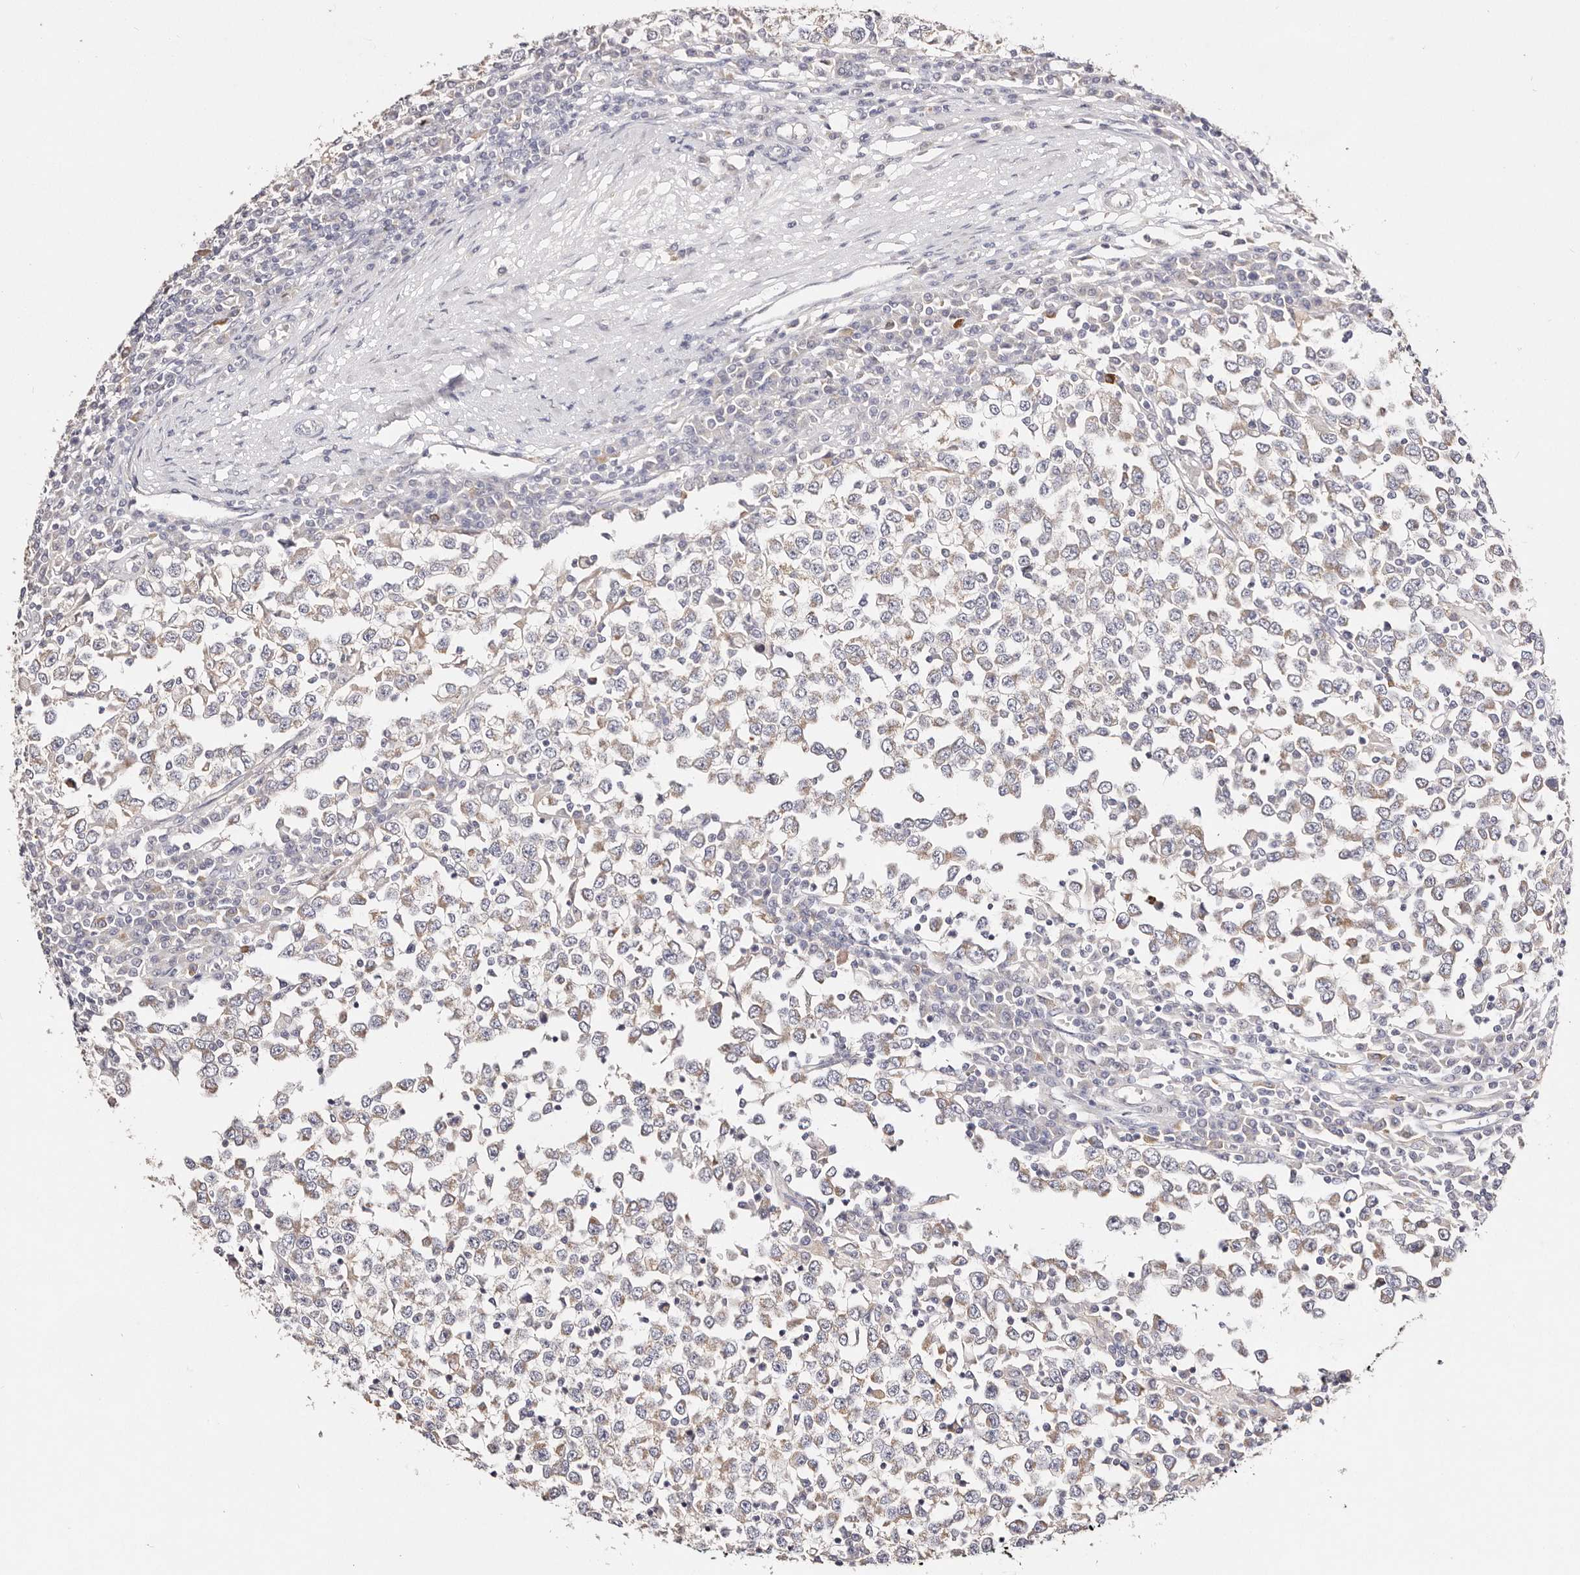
{"staining": {"intensity": "weak", "quantity": "25%-75%", "location": "cytoplasmic/membranous"}, "tissue": "testis cancer", "cell_type": "Tumor cells", "image_type": "cancer", "snomed": [{"axis": "morphology", "description": "Seminoma, NOS"}, {"axis": "topography", "description": "Testis"}], "caption": "Immunohistochemistry (DAB (3,3'-diaminobenzidine)) staining of human testis cancer (seminoma) demonstrates weak cytoplasmic/membranous protein staining in about 25%-75% of tumor cells.", "gene": "VIPAS39", "patient": {"sex": "male", "age": 65}}